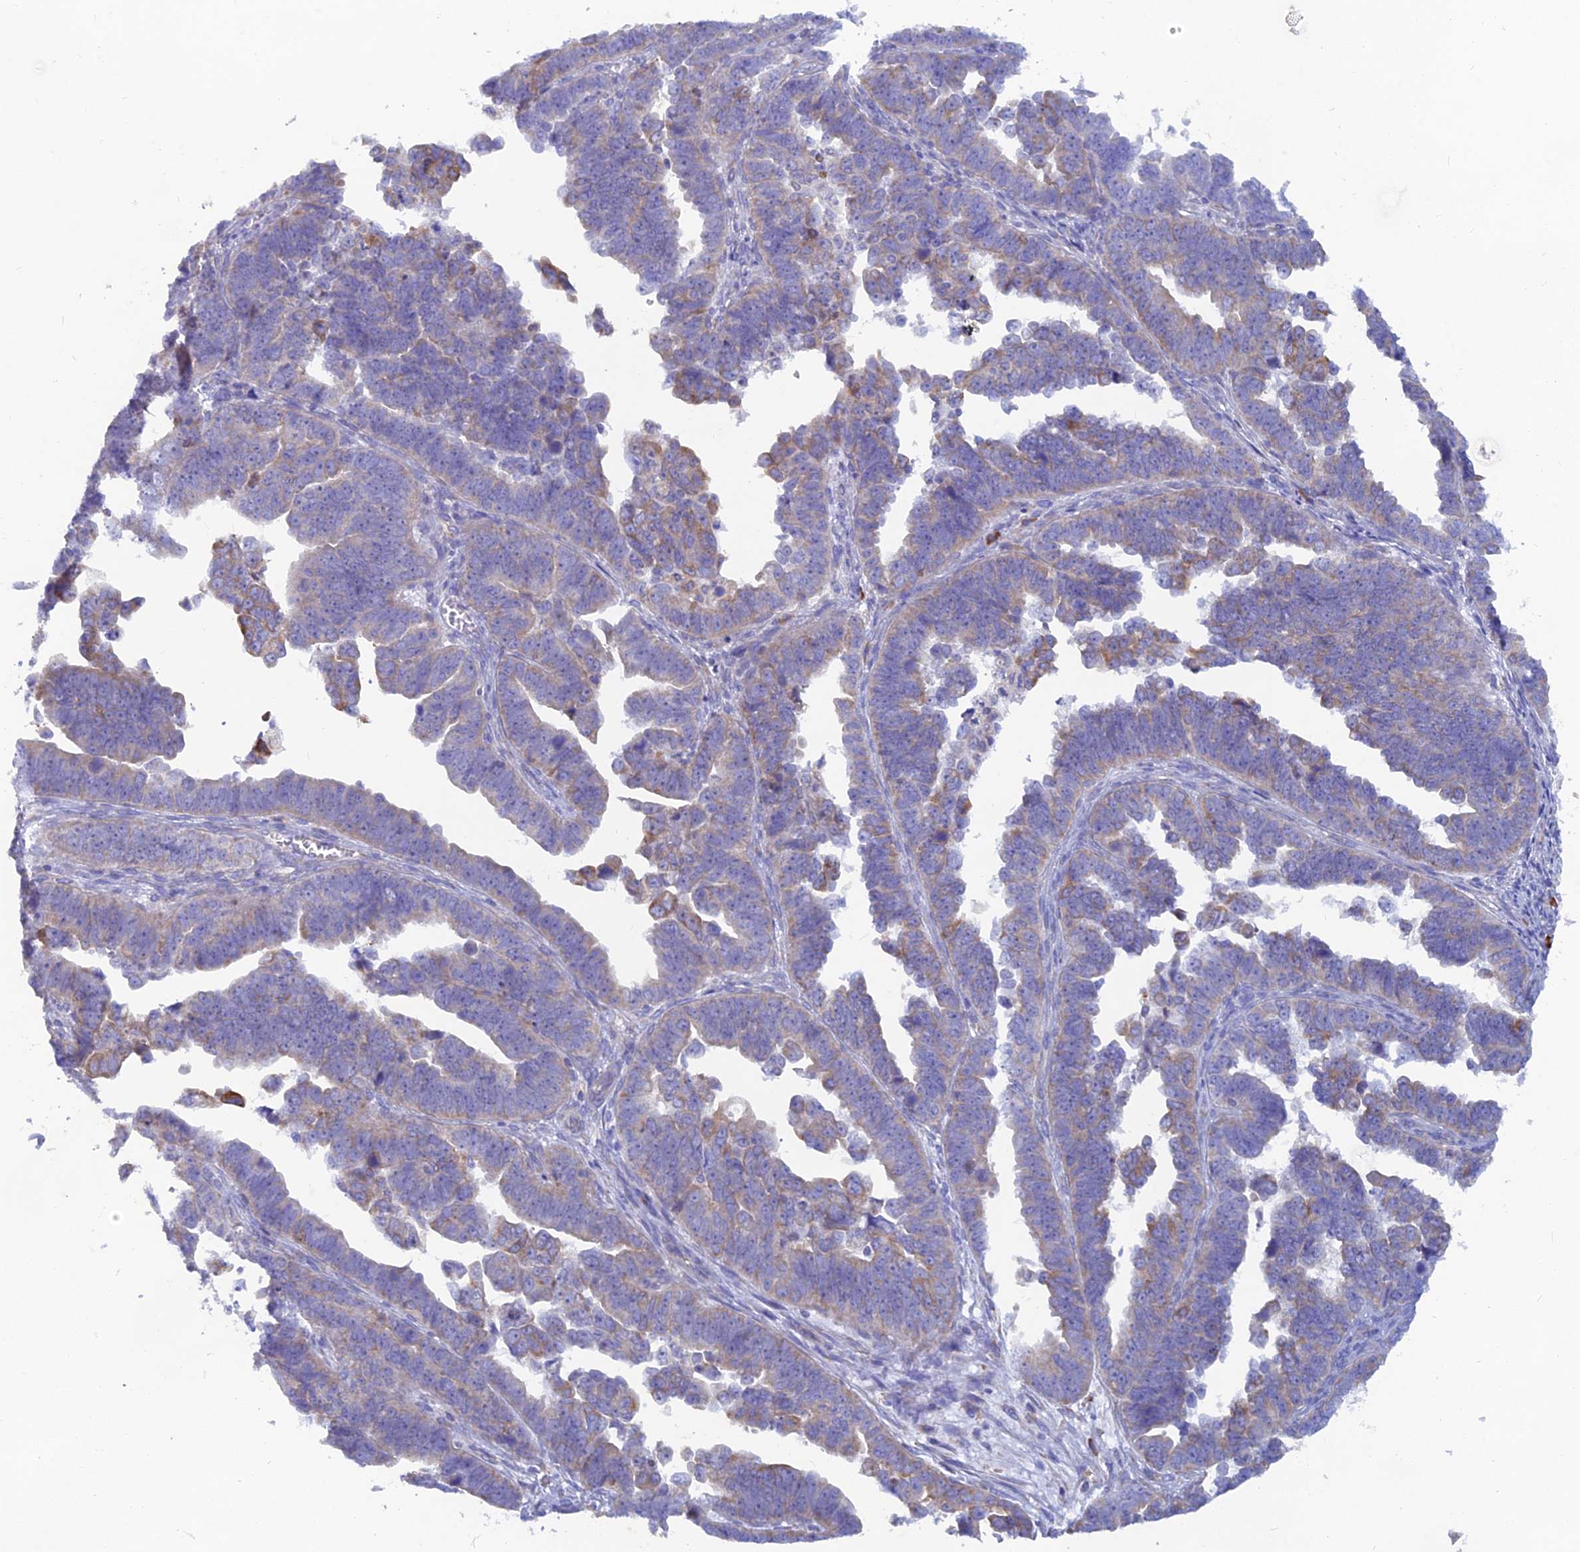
{"staining": {"intensity": "moderate", "quantity": "<25%", "location": "cytoplasmic/membranous"}, "tissue": "endometrial cancer", "cell_type": "Tumor cells", "image_type": "cancer", "snomed": [{"axis": "morphology", "description": "Adenocarcinoma, NOS"}, {"axis": "topography", "description": "Endometrium"}], "caption": "Protein staining exhibits moderate cytoplasmic/membranous staining in approximately <25% of tumor cells in endometrial adenocarcinoma. Nuclei are stained in blue.", "gene": "WDR35", "patient": {"sex": "female", "age": 75}}